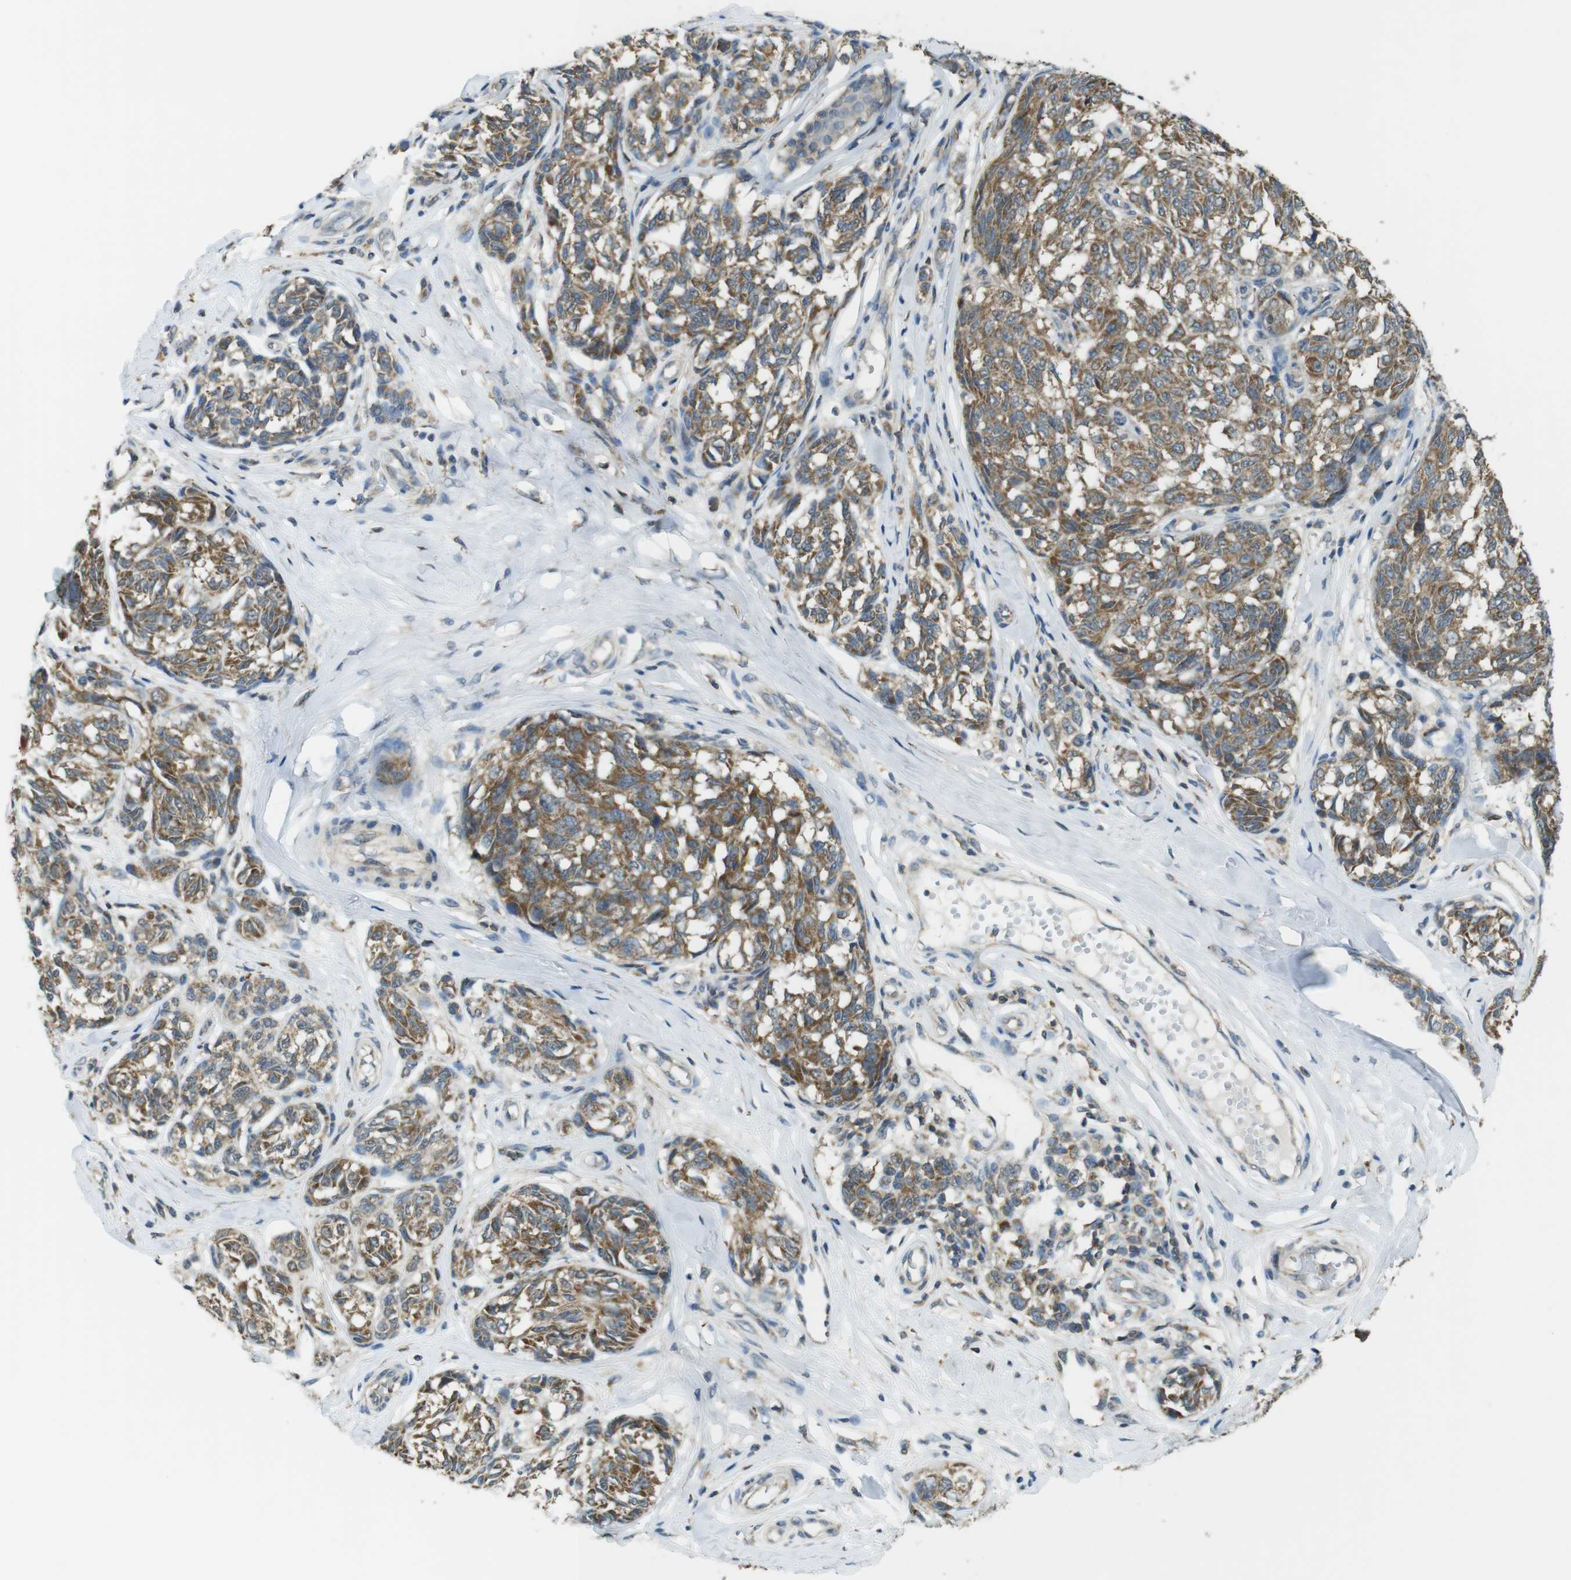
{"staining": {"intensity": "moderate", "quantity": ">75%", "location": "cytoplasmic/membranous"}, "tissue": "melanoma", "cell_type": "Tumor cells", "image_type": "cancer", "snomed": [{"axis": "morphology", "description": "Malignant melanoma, NOS"}, {"axis": "topography", "description": "Skin"}], "caption": "Immunohistochemical staining of malignant melanoma demonstrates medium levels of moderate cytoplasmic/membranous positivity in approximately >75% of tumor cells.", "gene": "BRI3BP", "patient": {"sex": "female", "age": 64}}